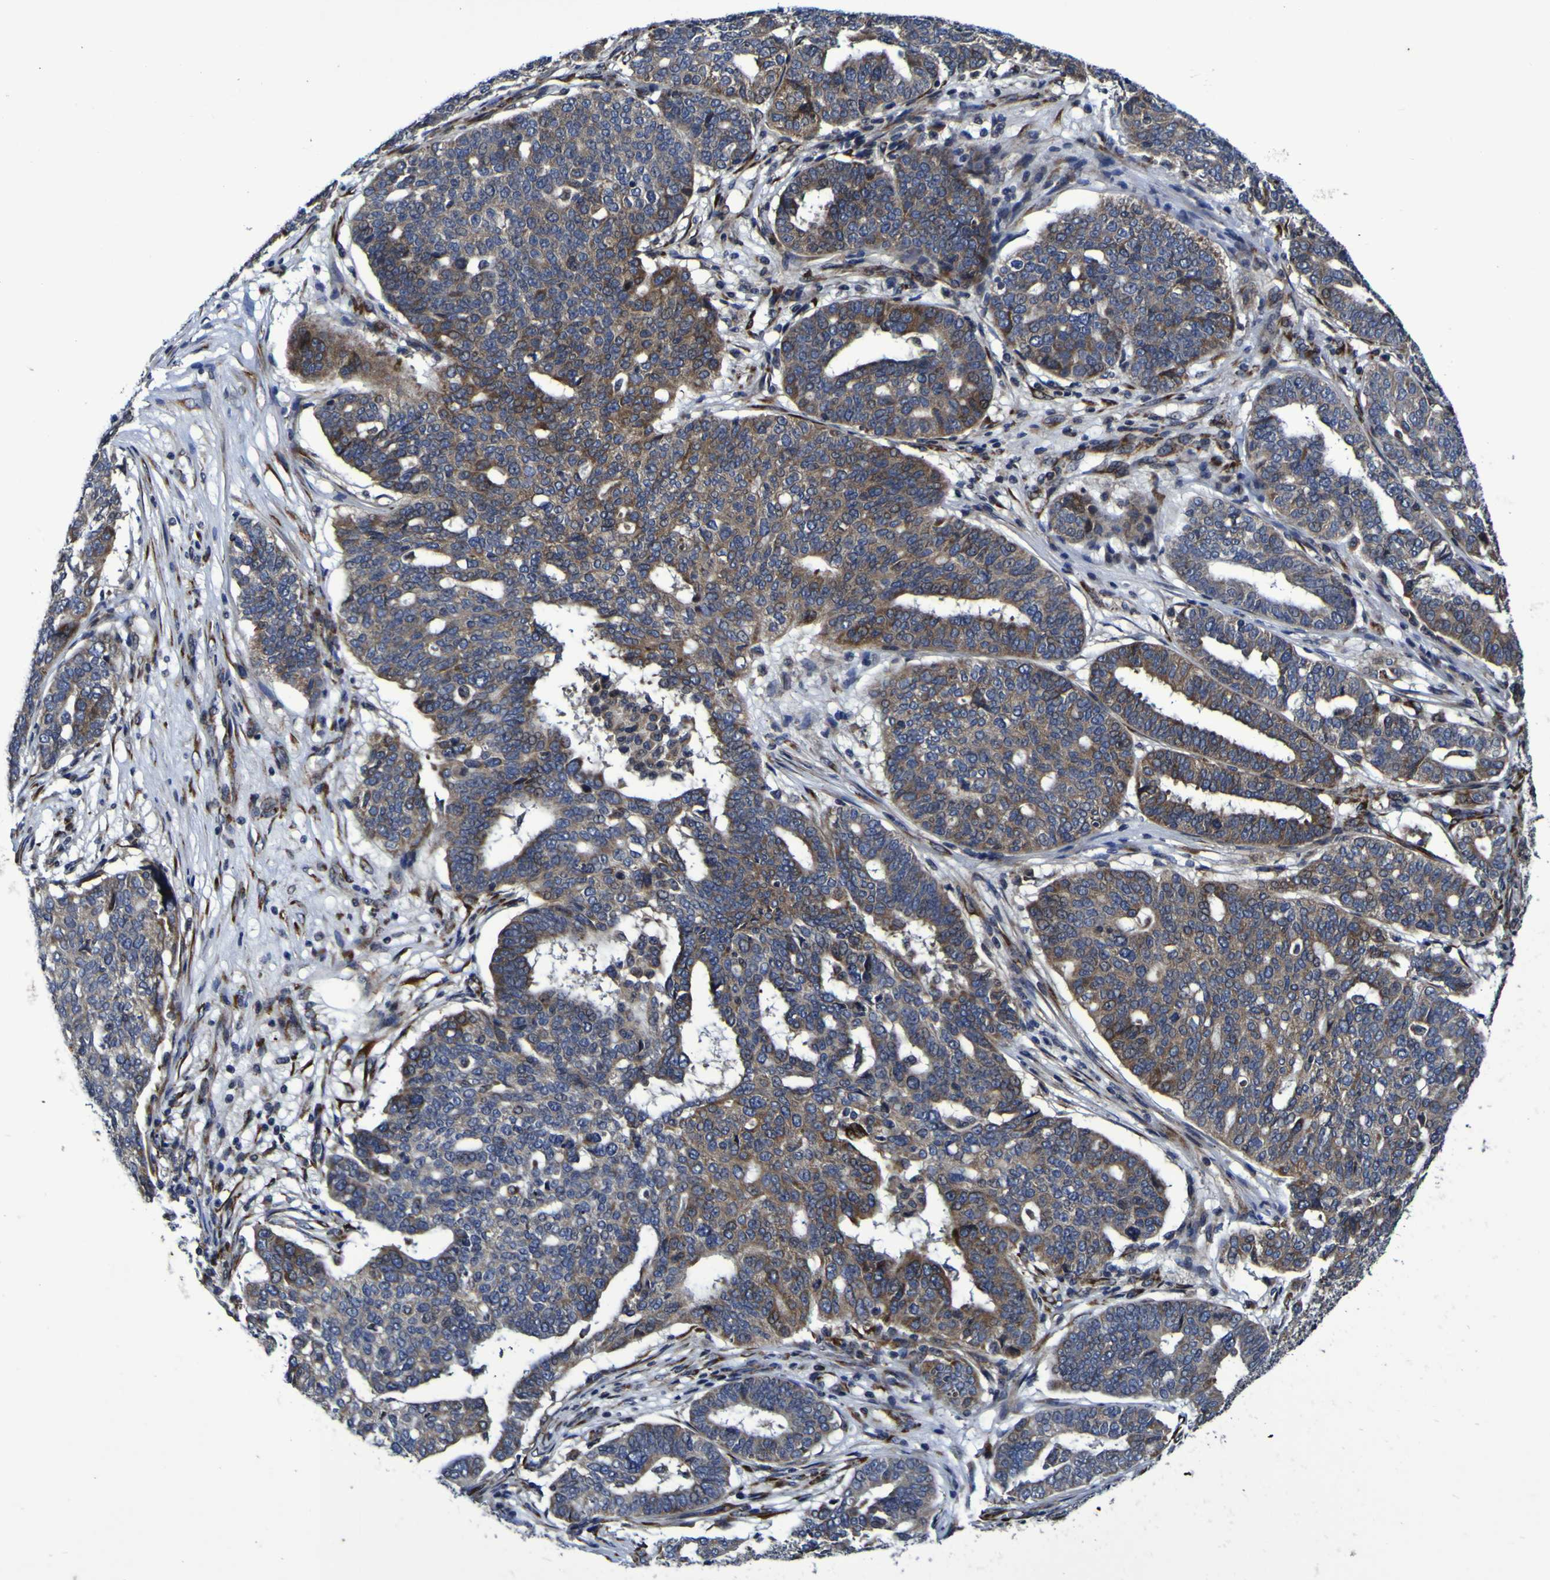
{"staining": {"intensity": "moderate", "quantity": "25%-75%", "location": "cytoplasmic/membranous"}, "tissue": "ovarian cancer", "cell_type": "Tumor cells", "image_type": "cancer", "snomed": [{"axis": "morphology", "description": "Cystadenocarcinoma, serous, NOS"}, {"axis": "topography", "description": "Ovary"}], "caption": "A high-resolution histopathology image shows IHC staining of ovarian cancer (serous cystadenocarcinoma), which shows moderate cytoplasmic/membranous positivity in approximately 25%-75% of tumor cells.", "gene": "P3H1", "patient": {"sex": "female", "age": 59}}